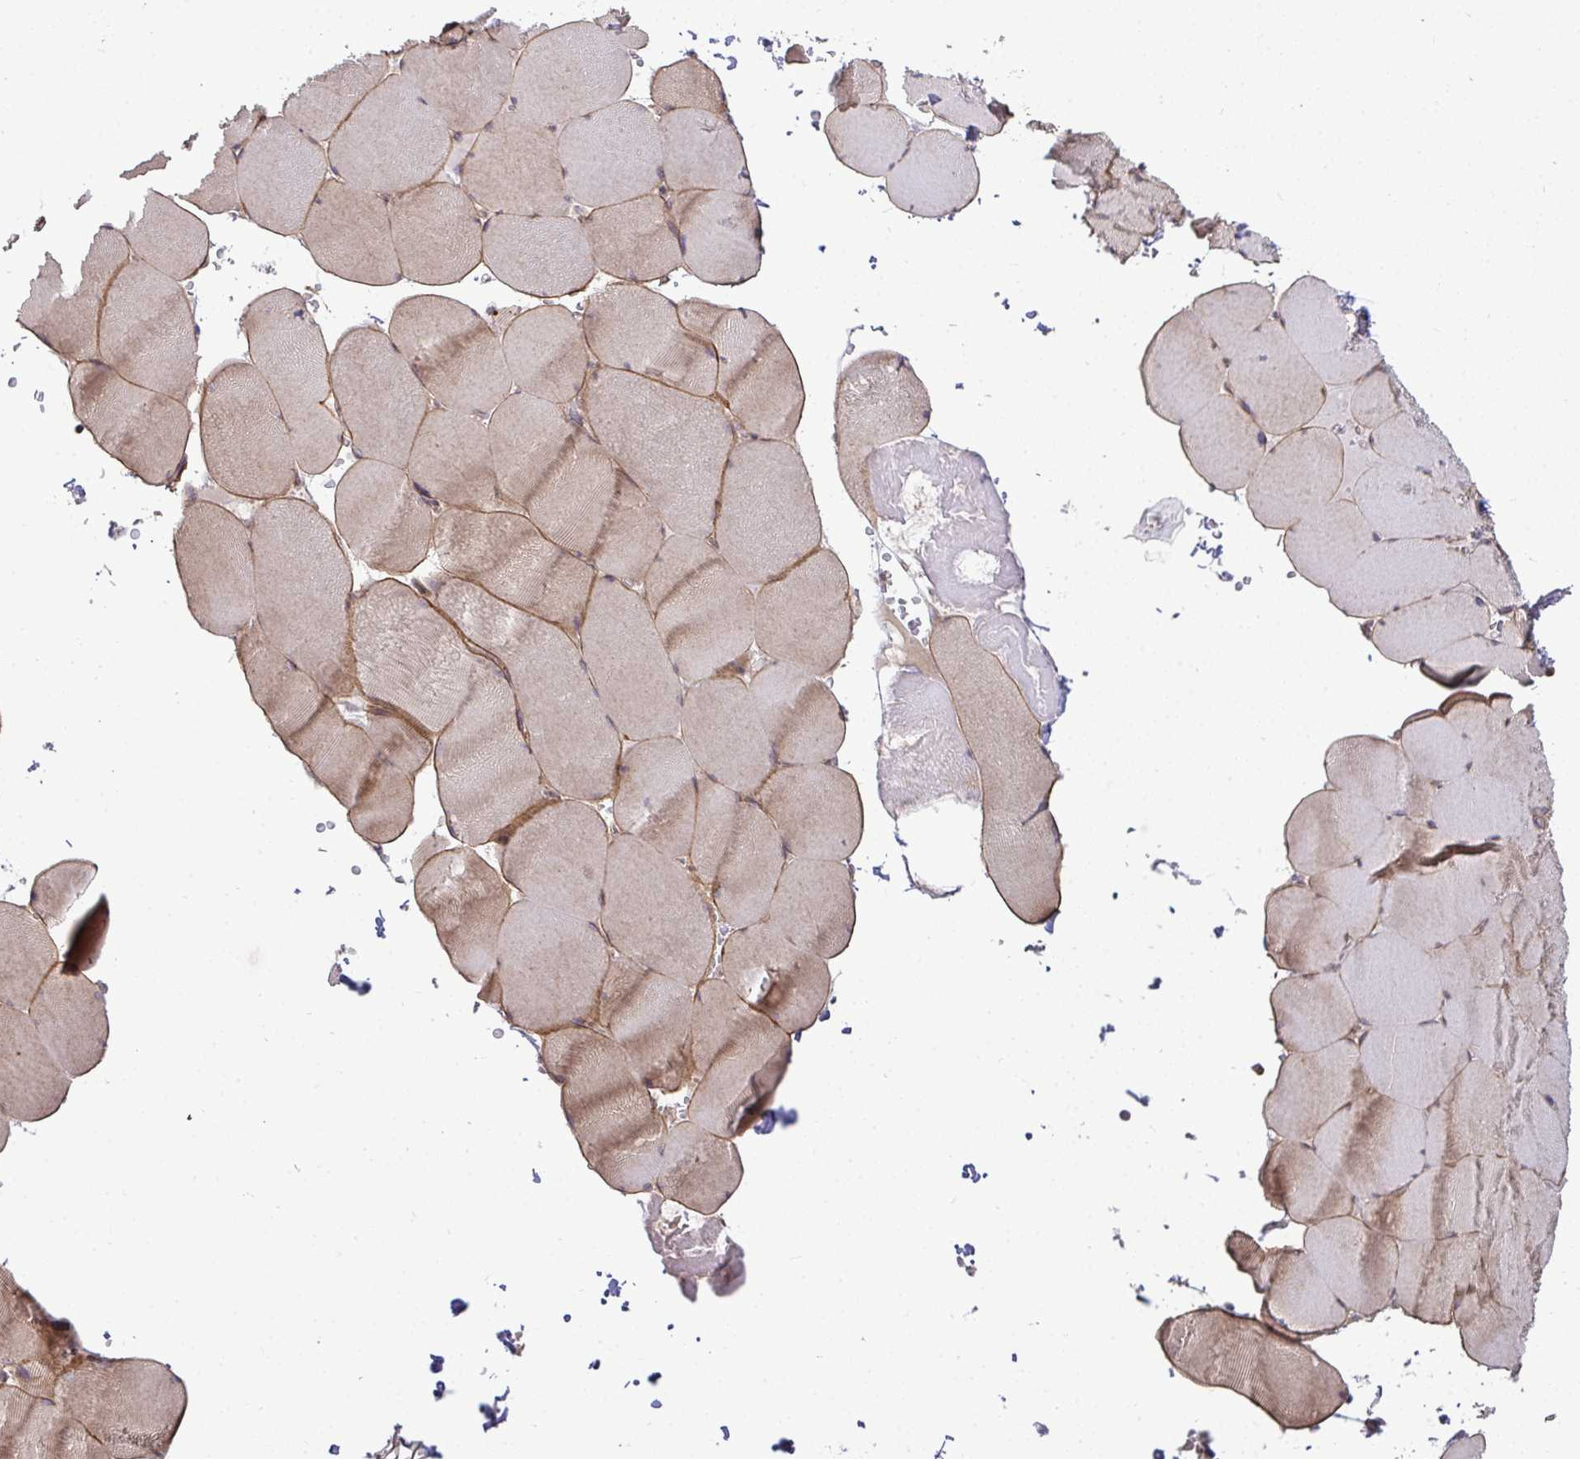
{"staining": {"intensity": "moderate", "quantity": "25%-75%", "location": "cytoplasmic/membranous"}, "tissue": "skeletal muscle", "cell_type": "Myocytes", "image_type": "normal", "snomed": [{"axis": "morphology", "description": "Normal tissue, NOS"}, {"axis": "topography", "description": "Skeletal muscle"}, {"axis": "topography", "description": "Head-Neck"}], "caption": "Immunohistochemistry image of unremarkable human skeletal muscle stained for a protein (brown), which exhibits medium levels of moderate cytoplasmic/membranous positivity in about 25%-75% of myocytes.", "gene": "SH2D1B", "patient": {"sex": "male", "age": 66}}